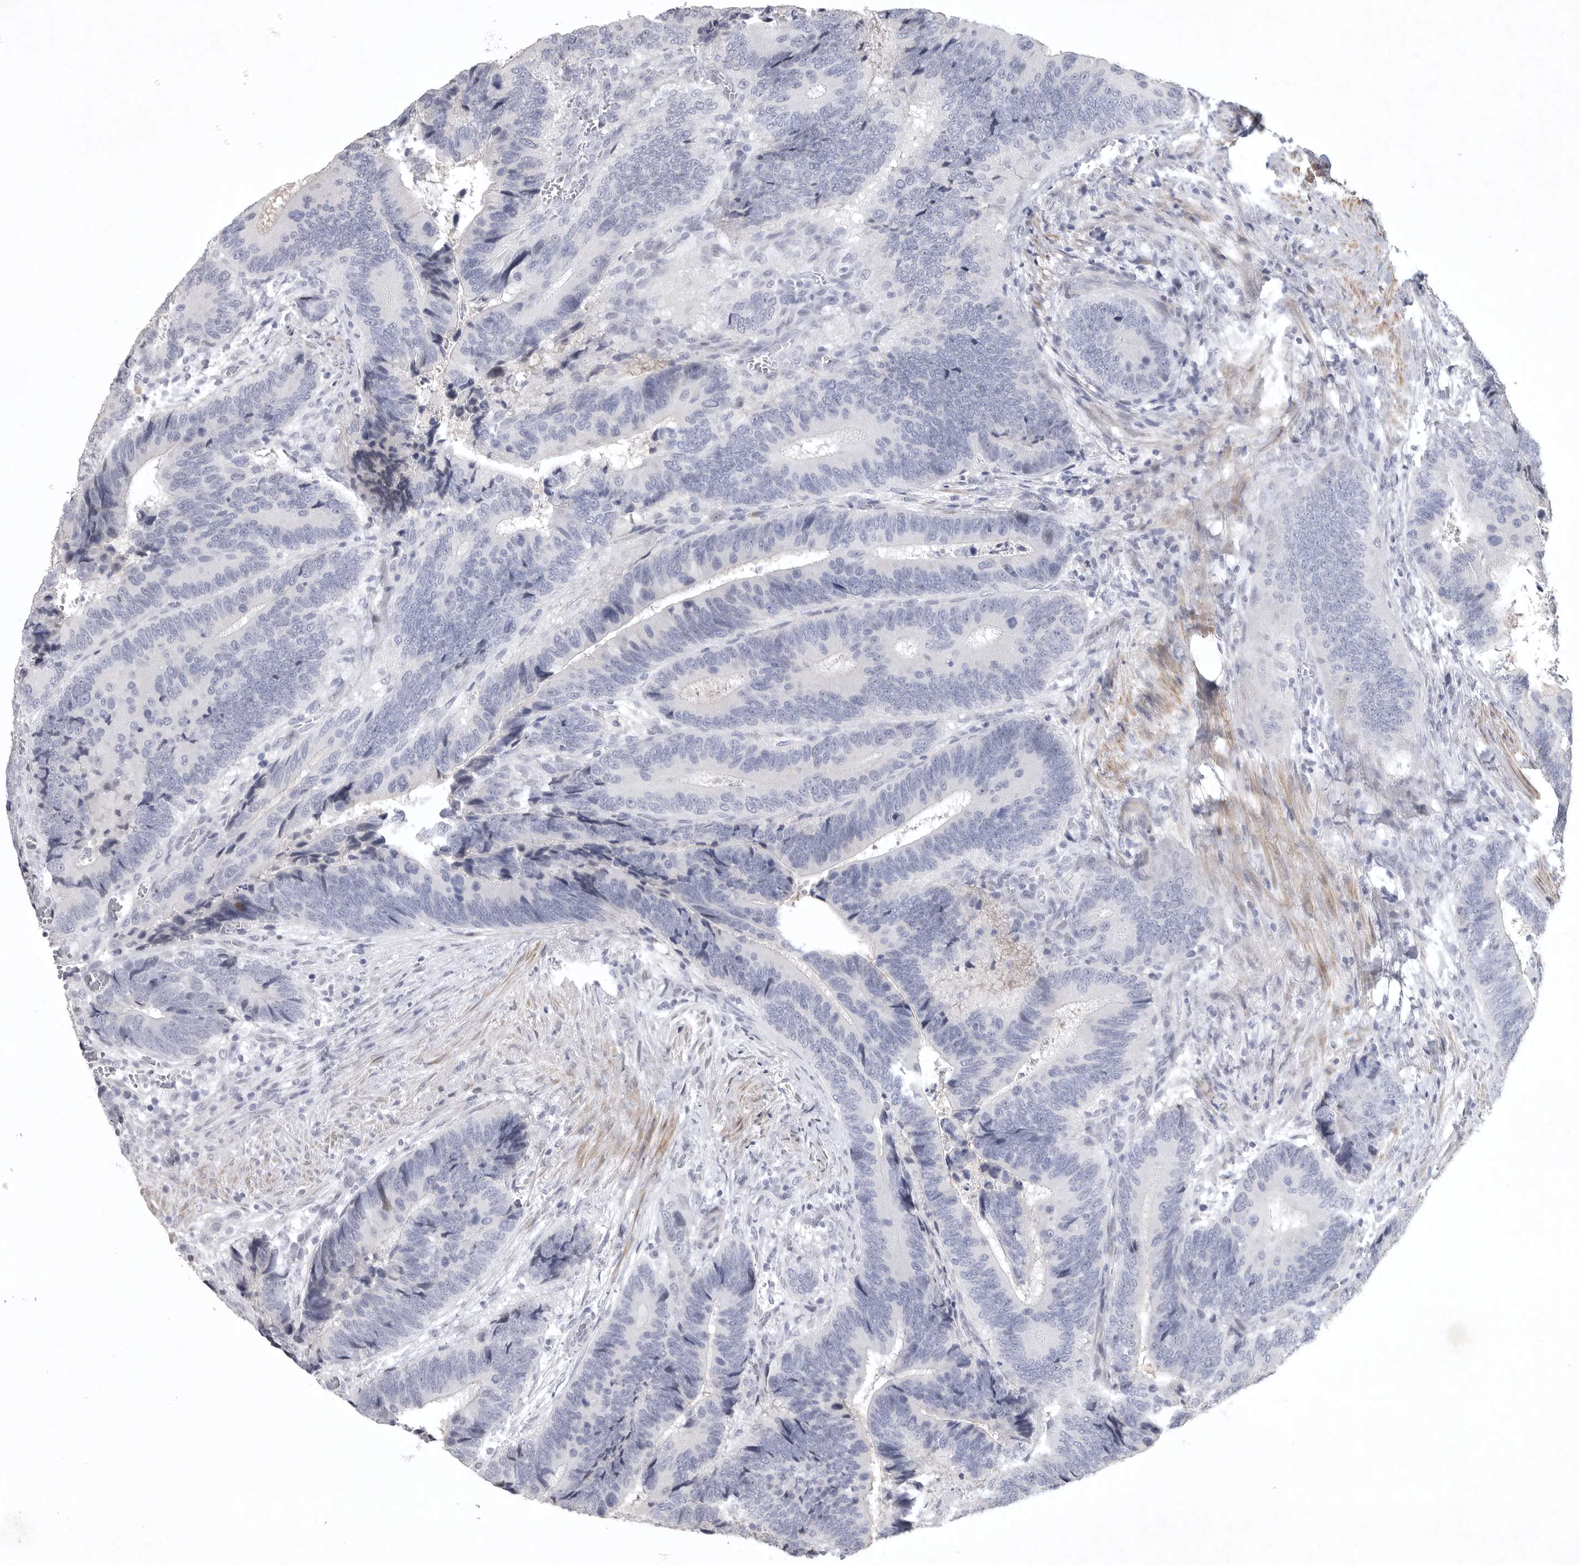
{"staining": {"intensity": "negative", "quantity": "none", "location": "none"}, "tissue": "colorectal cancer", "cell_type": "Tumor cells", "image_type": "cancer", "snomed": [{"axis": "morphology", "description": "Inflammation, NOS"}, {"axis": "morphology", "description": "Adenocarcinoma, NOS"}, {"axis": "topography", "description": "Colon"}], "caption": "This is an IHC photomicrograph of human colorectal cancer. There is no positivity in tumor cells.", "gene": "TNR", "patient": {"sex": "male", "age": 72}}